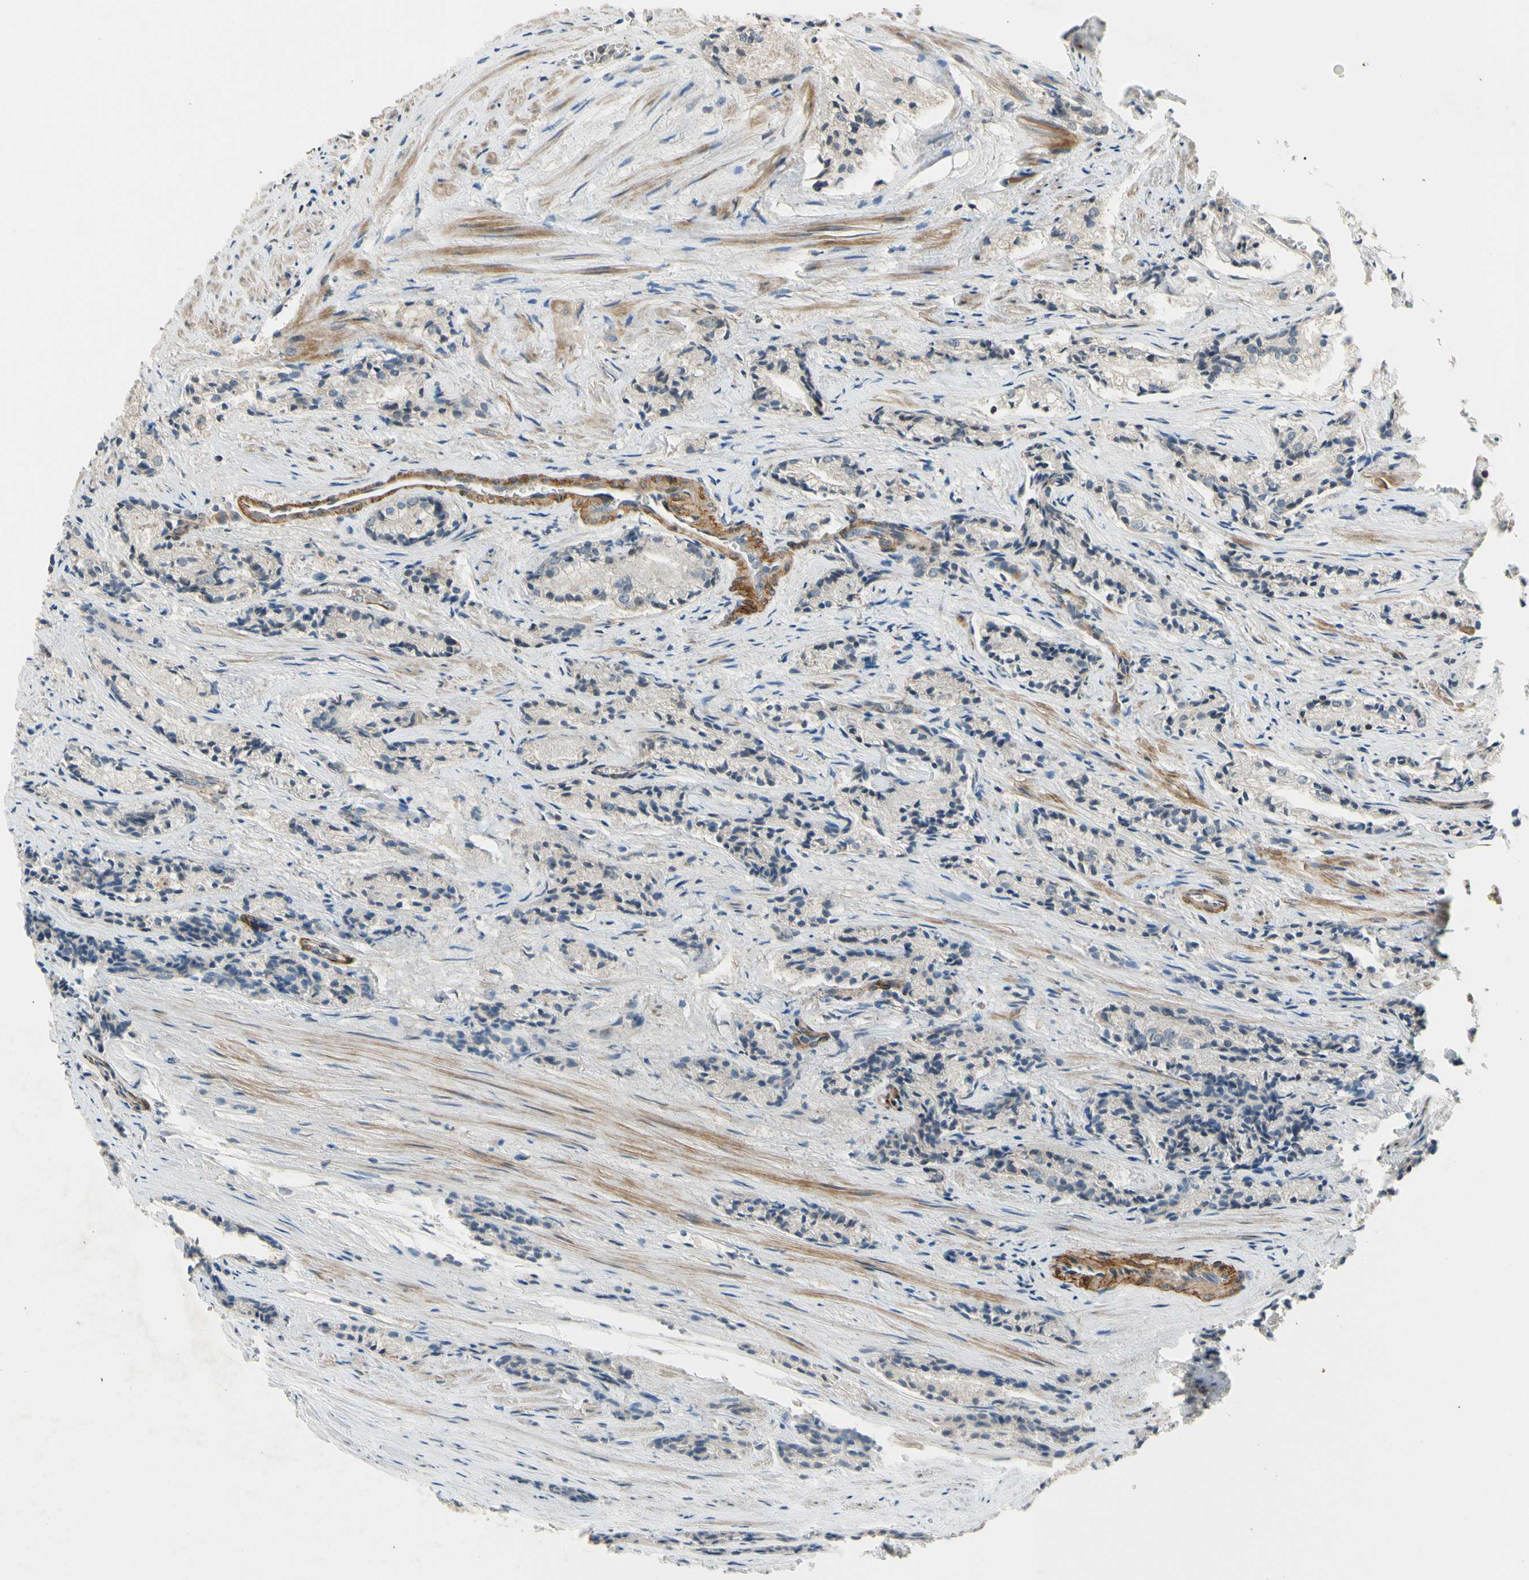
{"staining": {"intensity": "weak", "quantity": "<25%", "location": "cytoplasmic/membranous"}, "tissue": "prostate cancer", "cell_type": "Tumor cells", "image_type": "cancer", "snomed": [{"axis": "morphology", "description": "Adenocarcinoma, Low grade"}, {"axis": "topography", "description": "Prostate"}], "caption": "An image of human low-grade adenocarcinoma (prostate) is negative for staining in tumor cells.", "gene": "MST1R", "patient": {"sex": "male", "age": 60}}